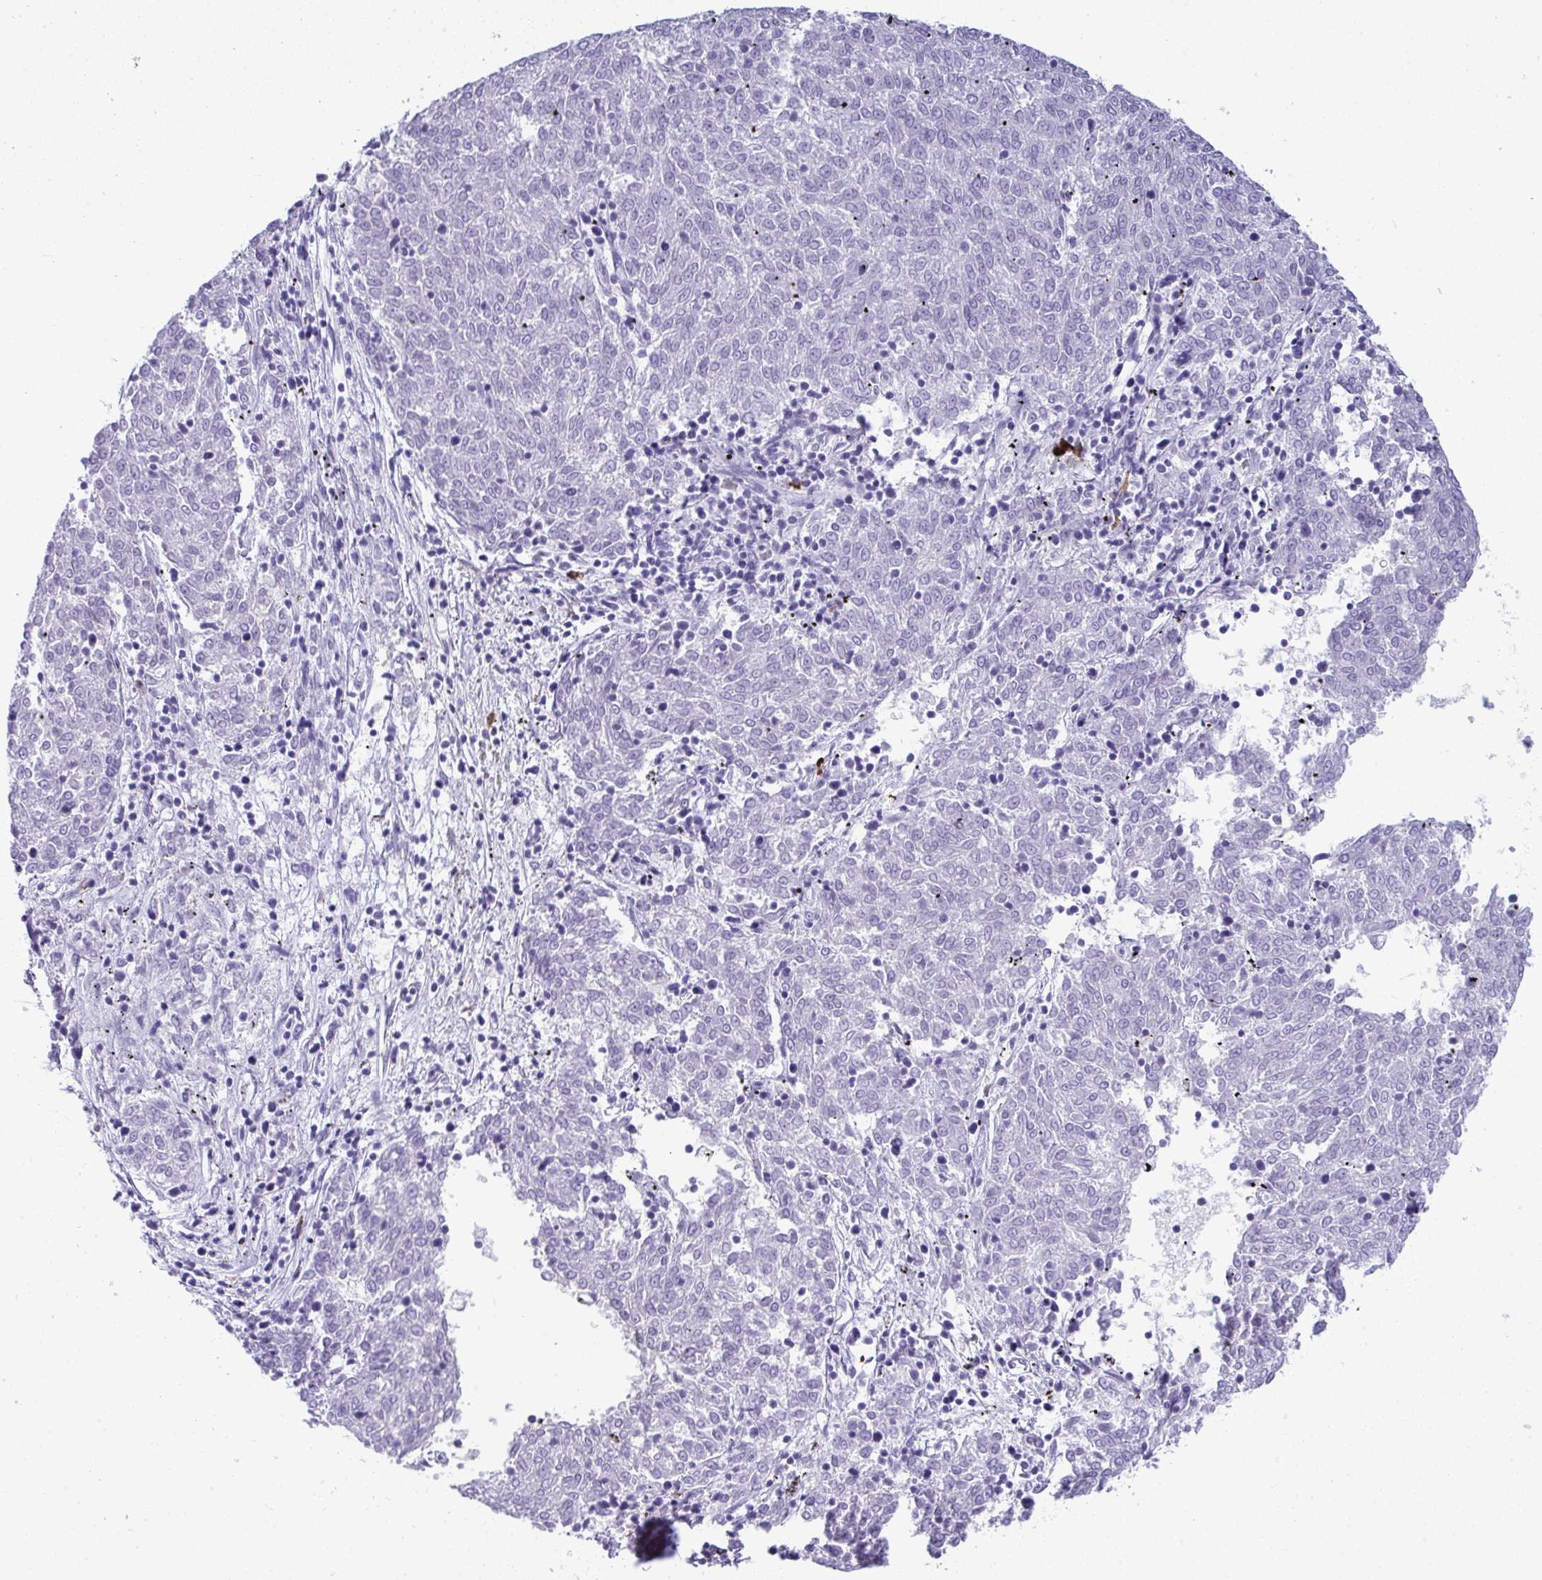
{"staining": {"intensity": "negative", "quantity": "none", "location": "none"}, "tissue": "melanoma", "cell_type": "Tumor cells", "image_type": "cancer", "snomed": [{"axis": "morphology", "description": "Malignant melanoma, NOS"}, {"axis": "topography", "description": "Skin"}], "caption": "Melanoma stained for a protein using IHC shows no staining tumor cells.", "gene": "JCHAIN", "patient": {"sex": "female", "age": 72}}